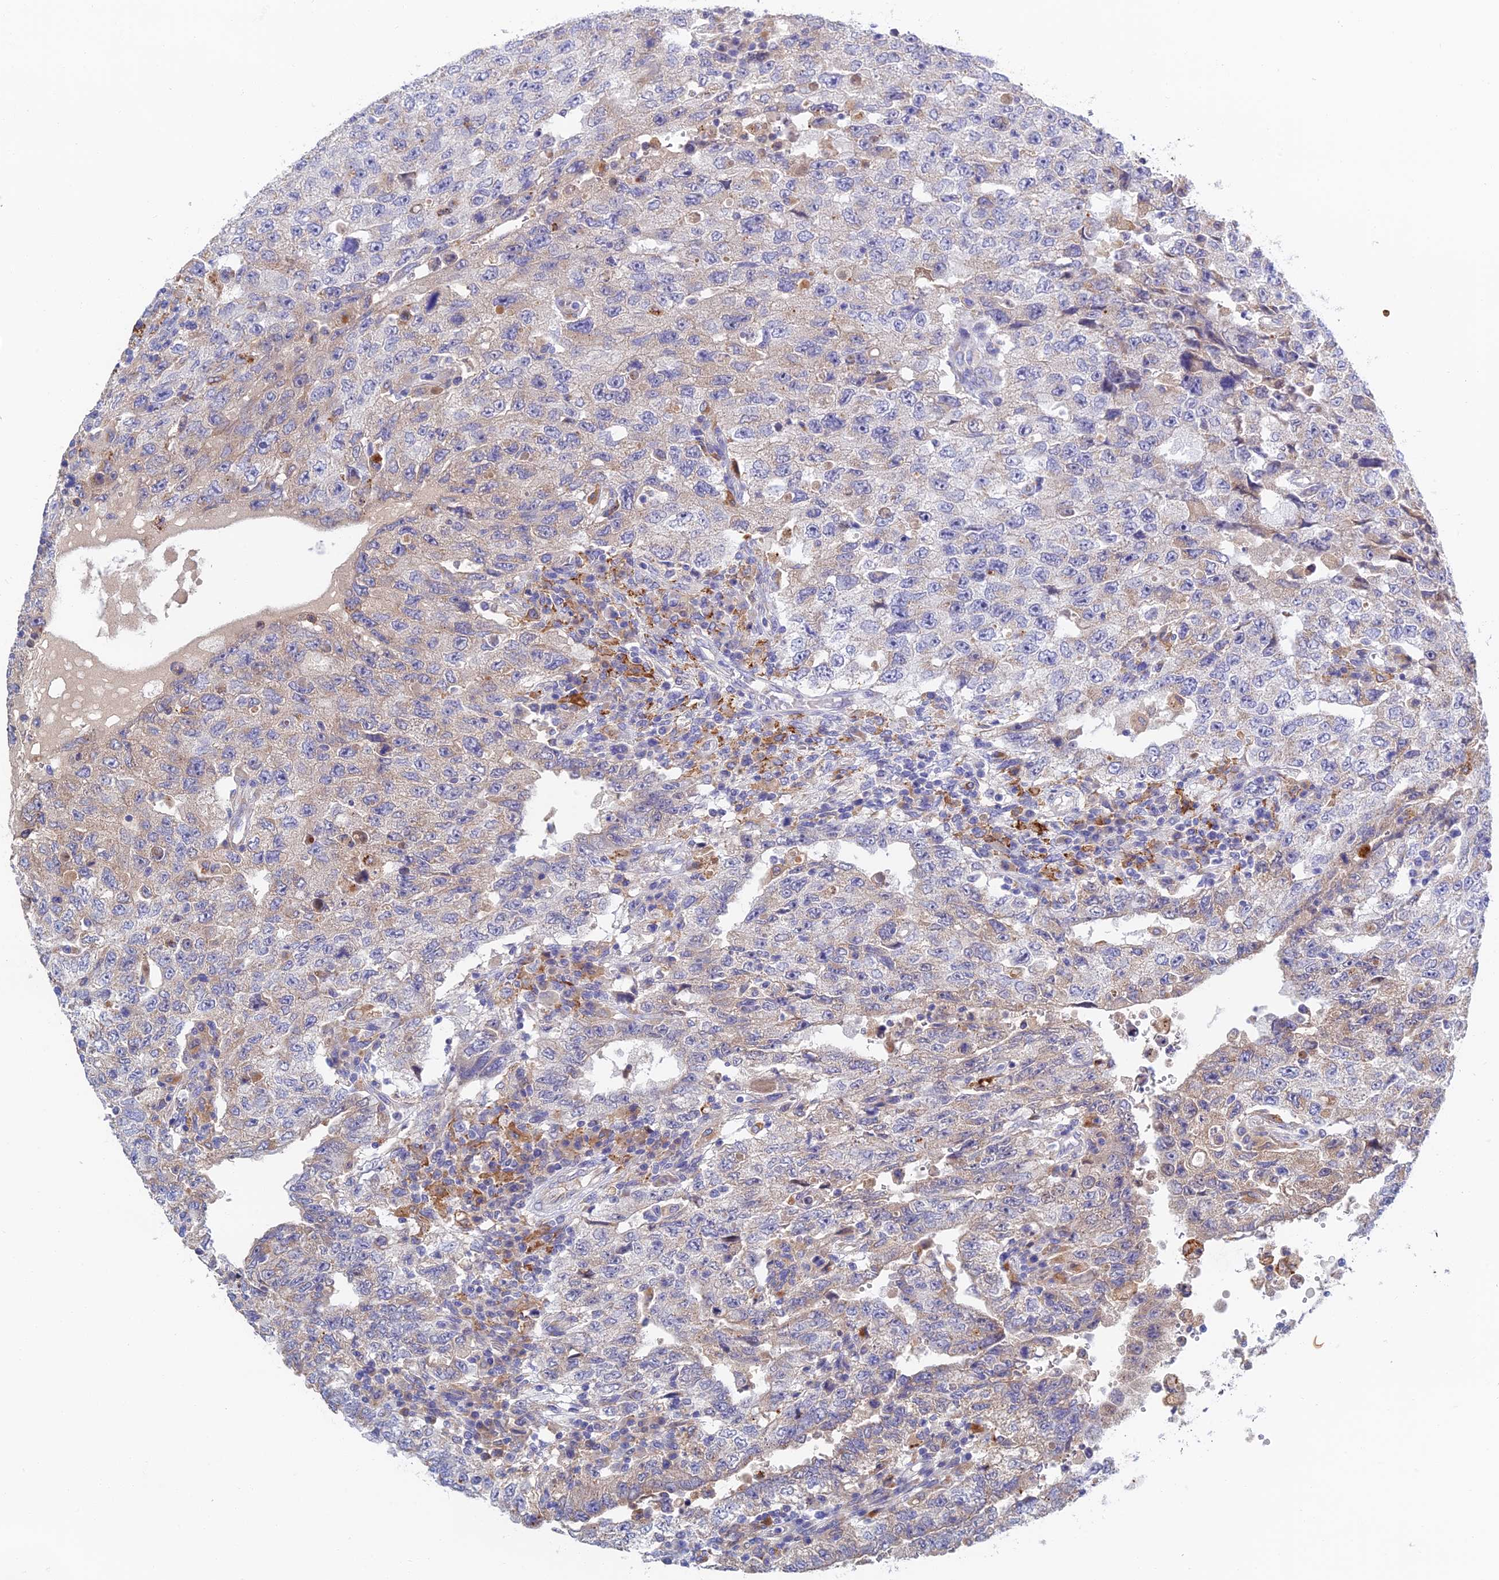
{"staining": {"intensity": "weak", "quantity": "<25%", "location": "cytoplasmic/membranous"}, "tissue": "testis cancer", "cell_type": "Tumor cells", "image_type": "cancer", "snomed": [{"axis": "morphology", "description": "Carcinoma, Embryonal, NOS"}, {"axis": "topography", "description": "Testis"}], "caption": "A high-resolution histopathology image shows immunohistochemistry (IHC) staining of testis embryonal carcinoma, which shows no significant expression in tumor cells.", "gene": "RPGRIP1L", "patient": {"sex": "male", "age": 26}}